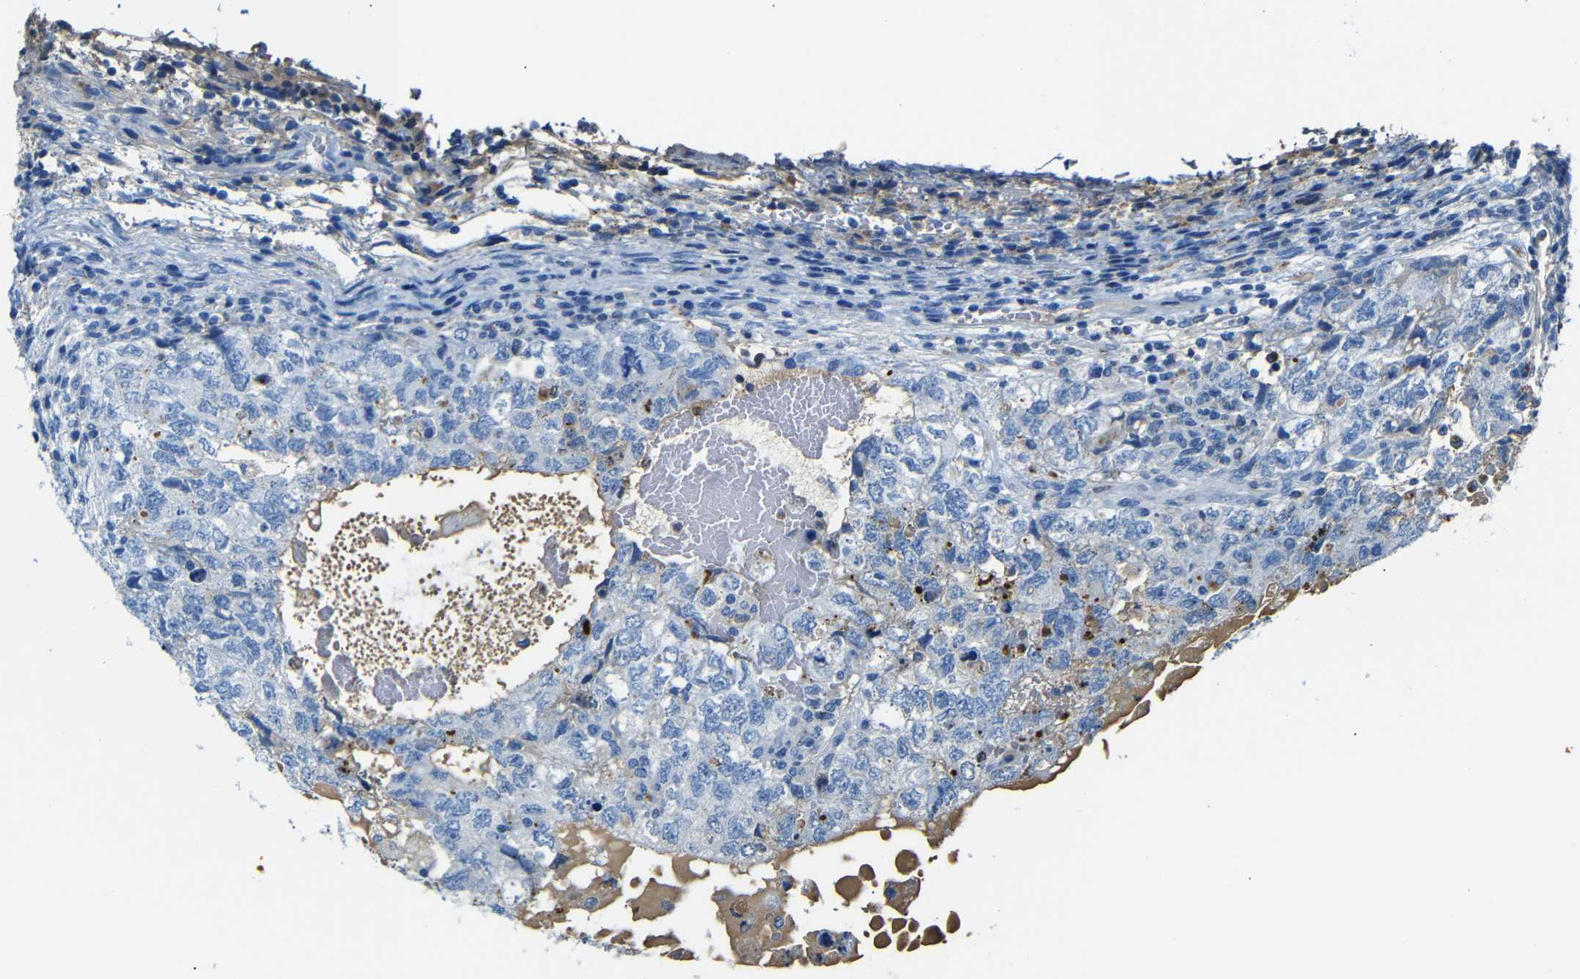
{"staining": {"intensity": "negative", "quantity": "none", "location": "none"}, "tissue": "testis cancer", "cell_type": "Tumor cells", "image_type": "cancer", "snomed": [{"axis": "morphology", "description": "Carcinoma, Embryonal, NOS"}, {"axis": "topography", "description": "Testis"}], "caption": "This photomicrograph is of embryonal carcinoma (testis) stained with IHC to label a protein in brown with the nuclei are counter-stained blue. There is no staining in tumor cells. (DAB immunohistochemistry (IHC) with hematoxylin counter stain).", "gene": "SERPINA1", "patient": {"sex": "male", "age": 36}}